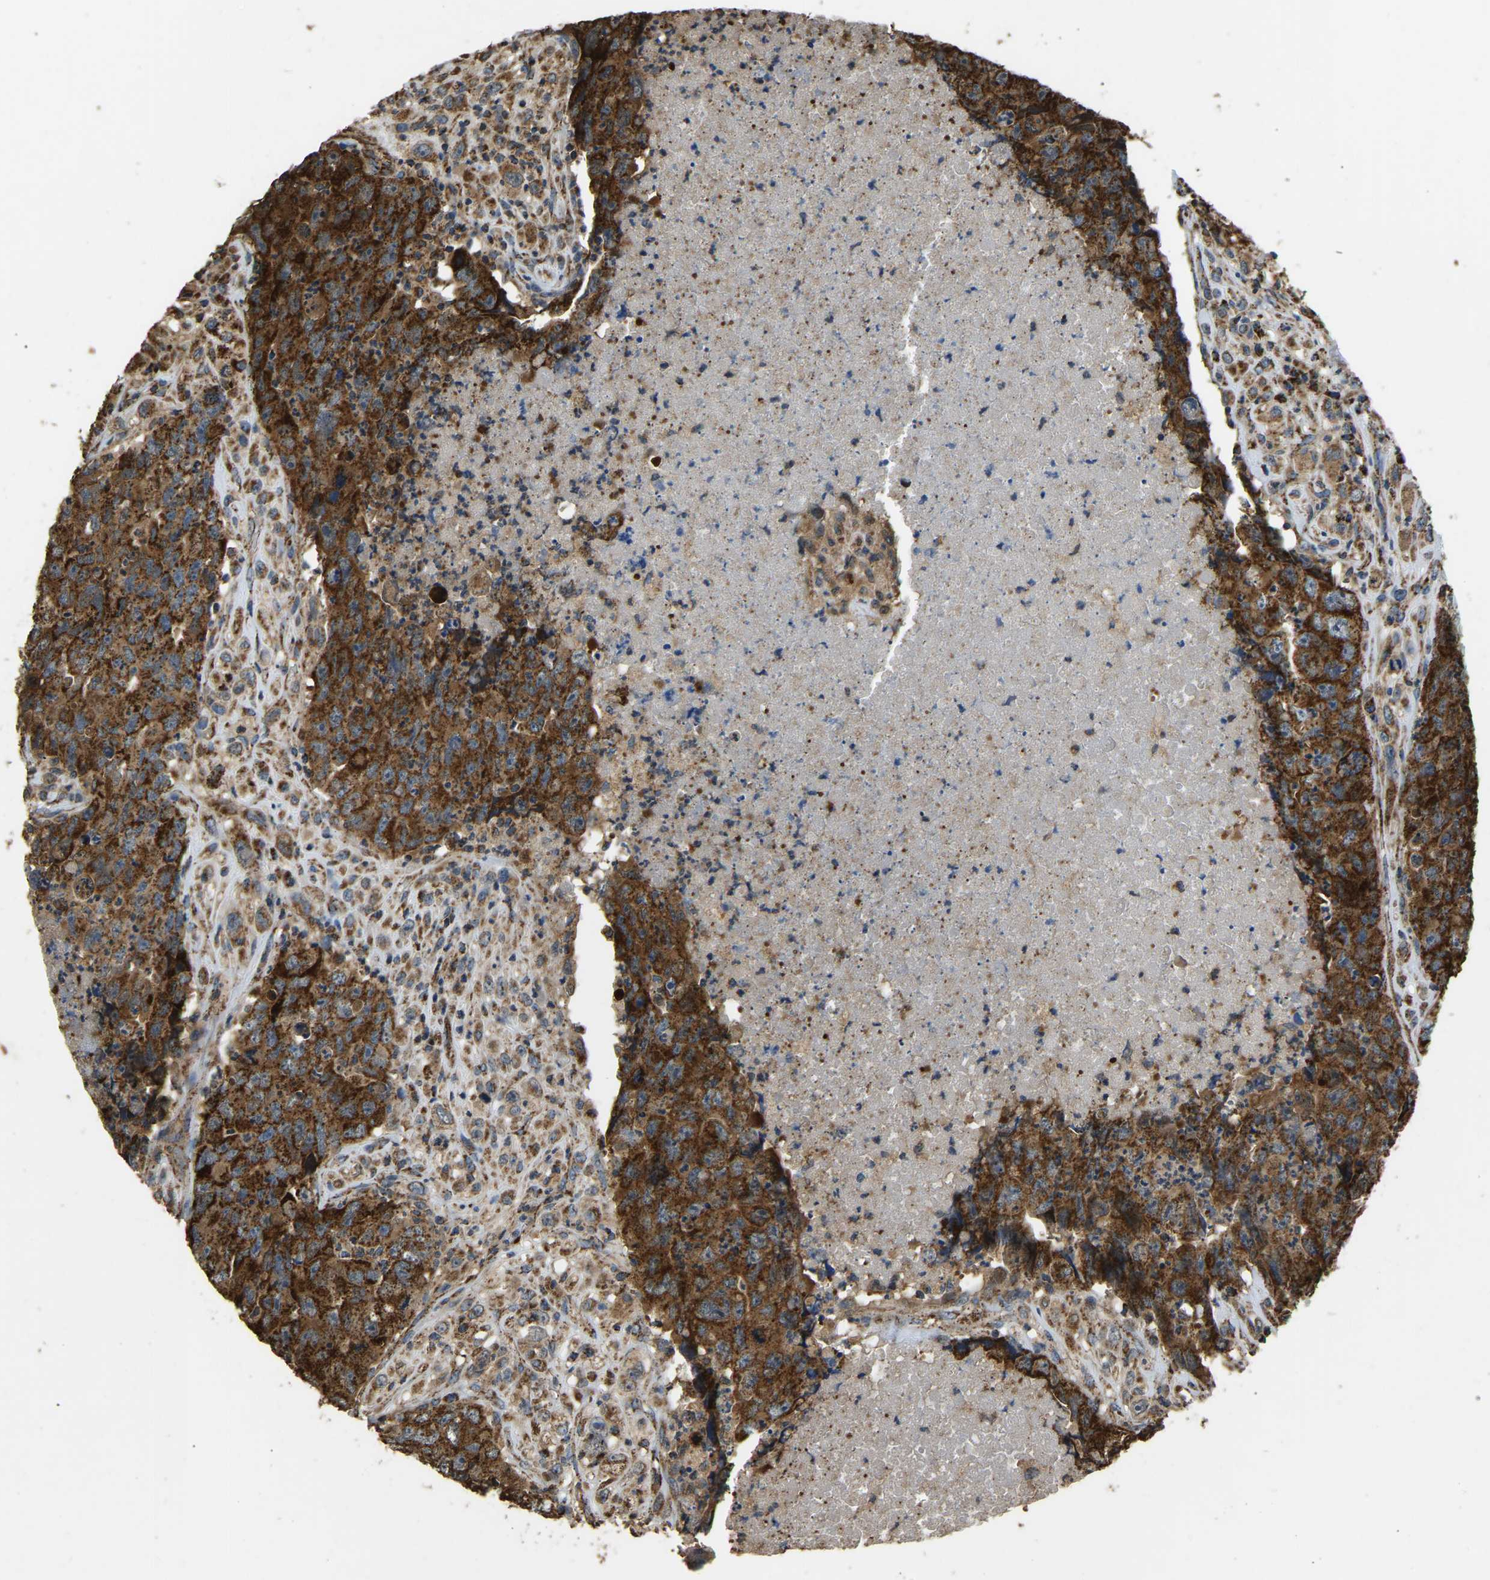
{"staining": {"intensity": "strong", "quantity": ">75%", "location": "cytoplasmic/membranous"}, "tissue": "testis cancer", "cell_type": "Tumor cells", "image_type": "cancer", "snomed": [{"axis": "morphology", "description": "Carcinoma, Embryonal, NOS"}, {"axis": "topography", "description": "Testis"}], "caption": "Embryonal carcinoma (testis) stained with a brown dye exhibits strong cytoplasmic/membranous positive staining in about >75% of tumor cells.", "gene": "TUFM", "patient": {"sex": "male", "age": 32}}